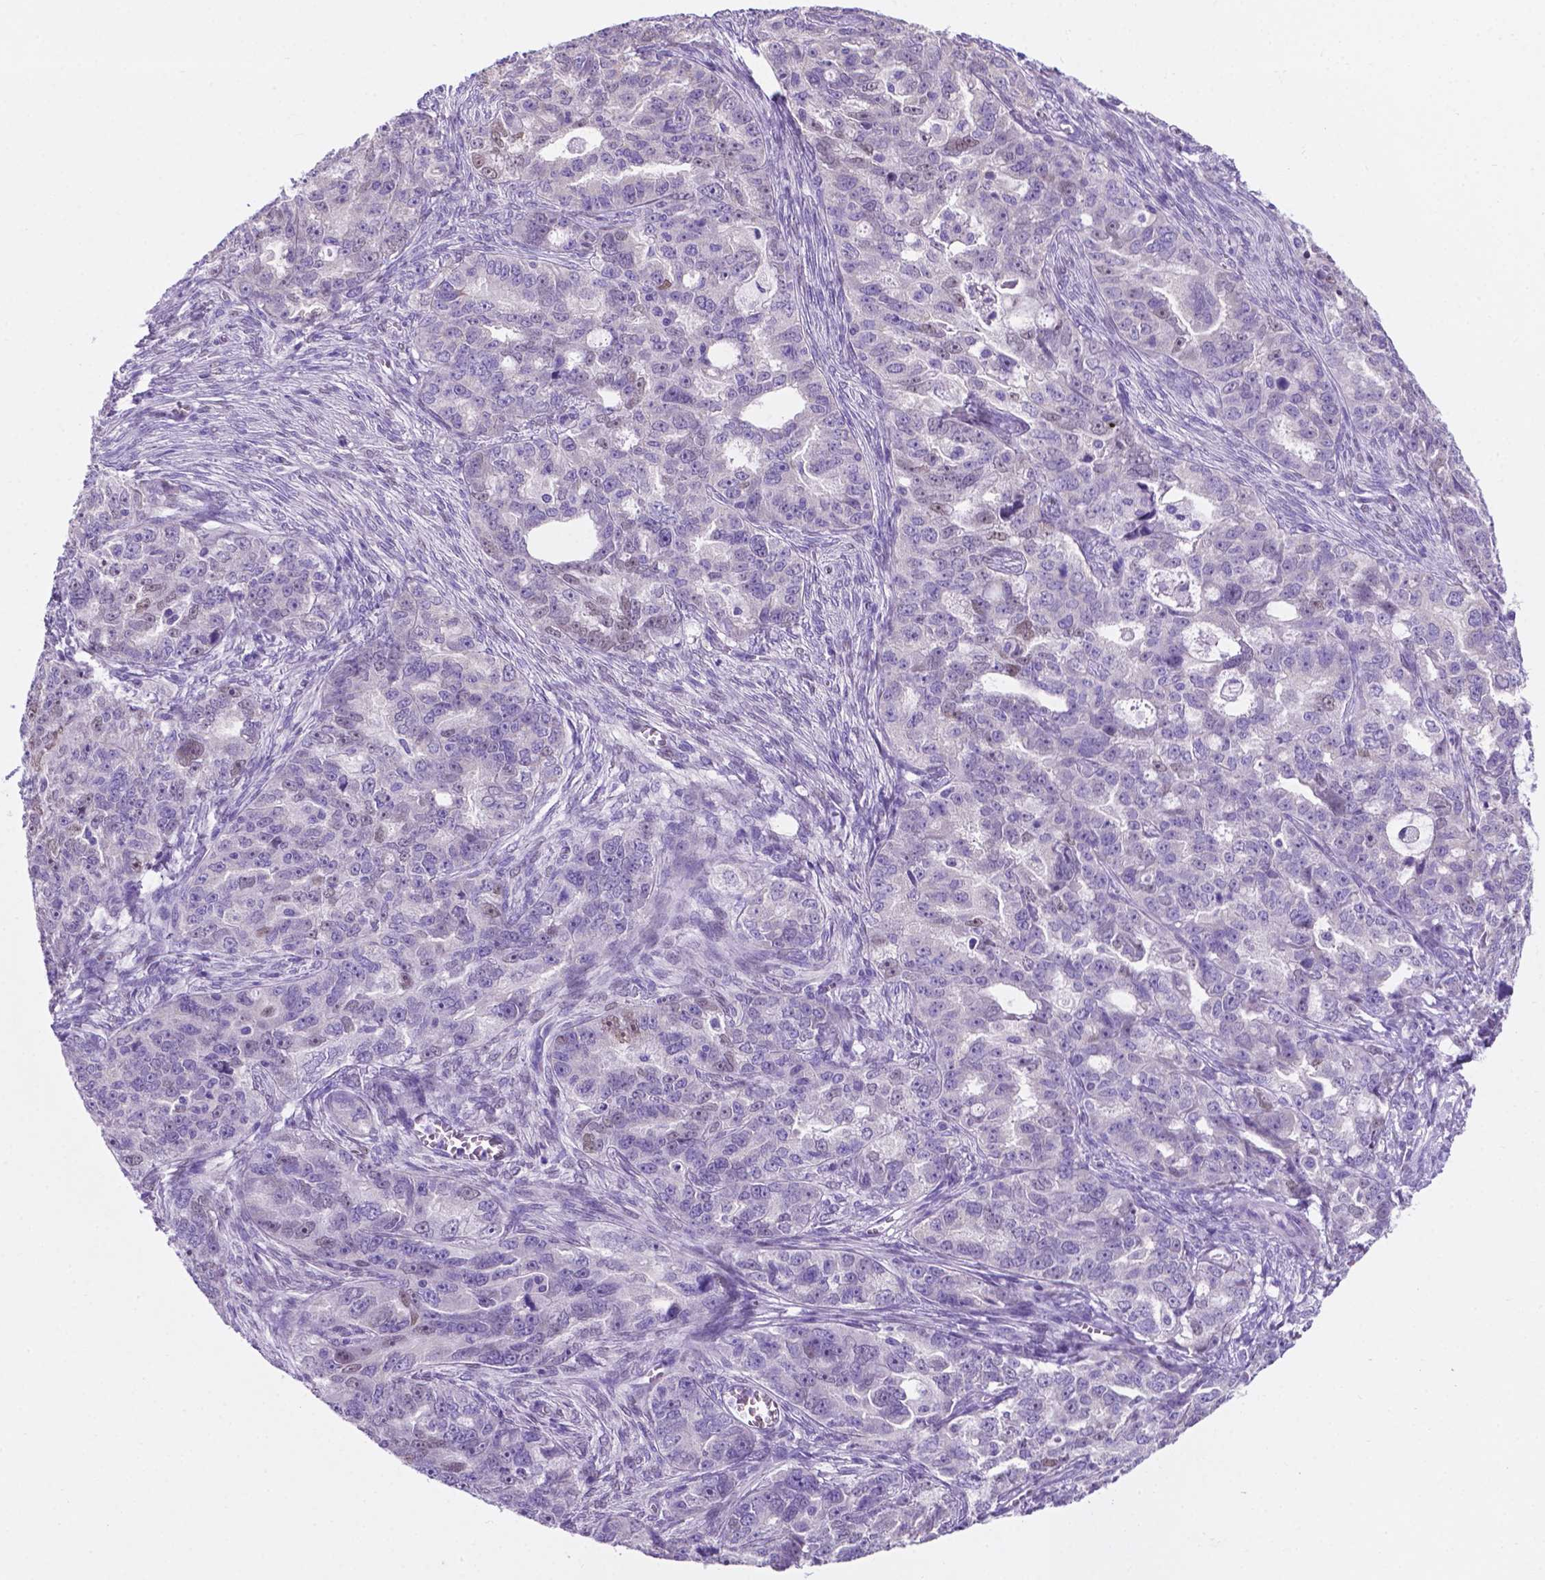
{"staining": {"intensity": "weak", "quantity": "<25%", "location": "nuclear"}, "tissue": "ovarian cancer", "cell_type": "Tumor cells", "image_type": "cancer", "snomed": [{"axis": "morphology", "description": "Cystadenocarcinoma, serous, NOS"}, {"axis": "topography", "description": "Ovary"}], "caption": "Immunohistochemistry photomicrograph of human serous cystadenocarcinoma (ovarian) stained for a protein (brown), which demonstrates no staining in tumor cells.", "gene": "TMEM210", "patient": {"sex": "female", "age": 51}}